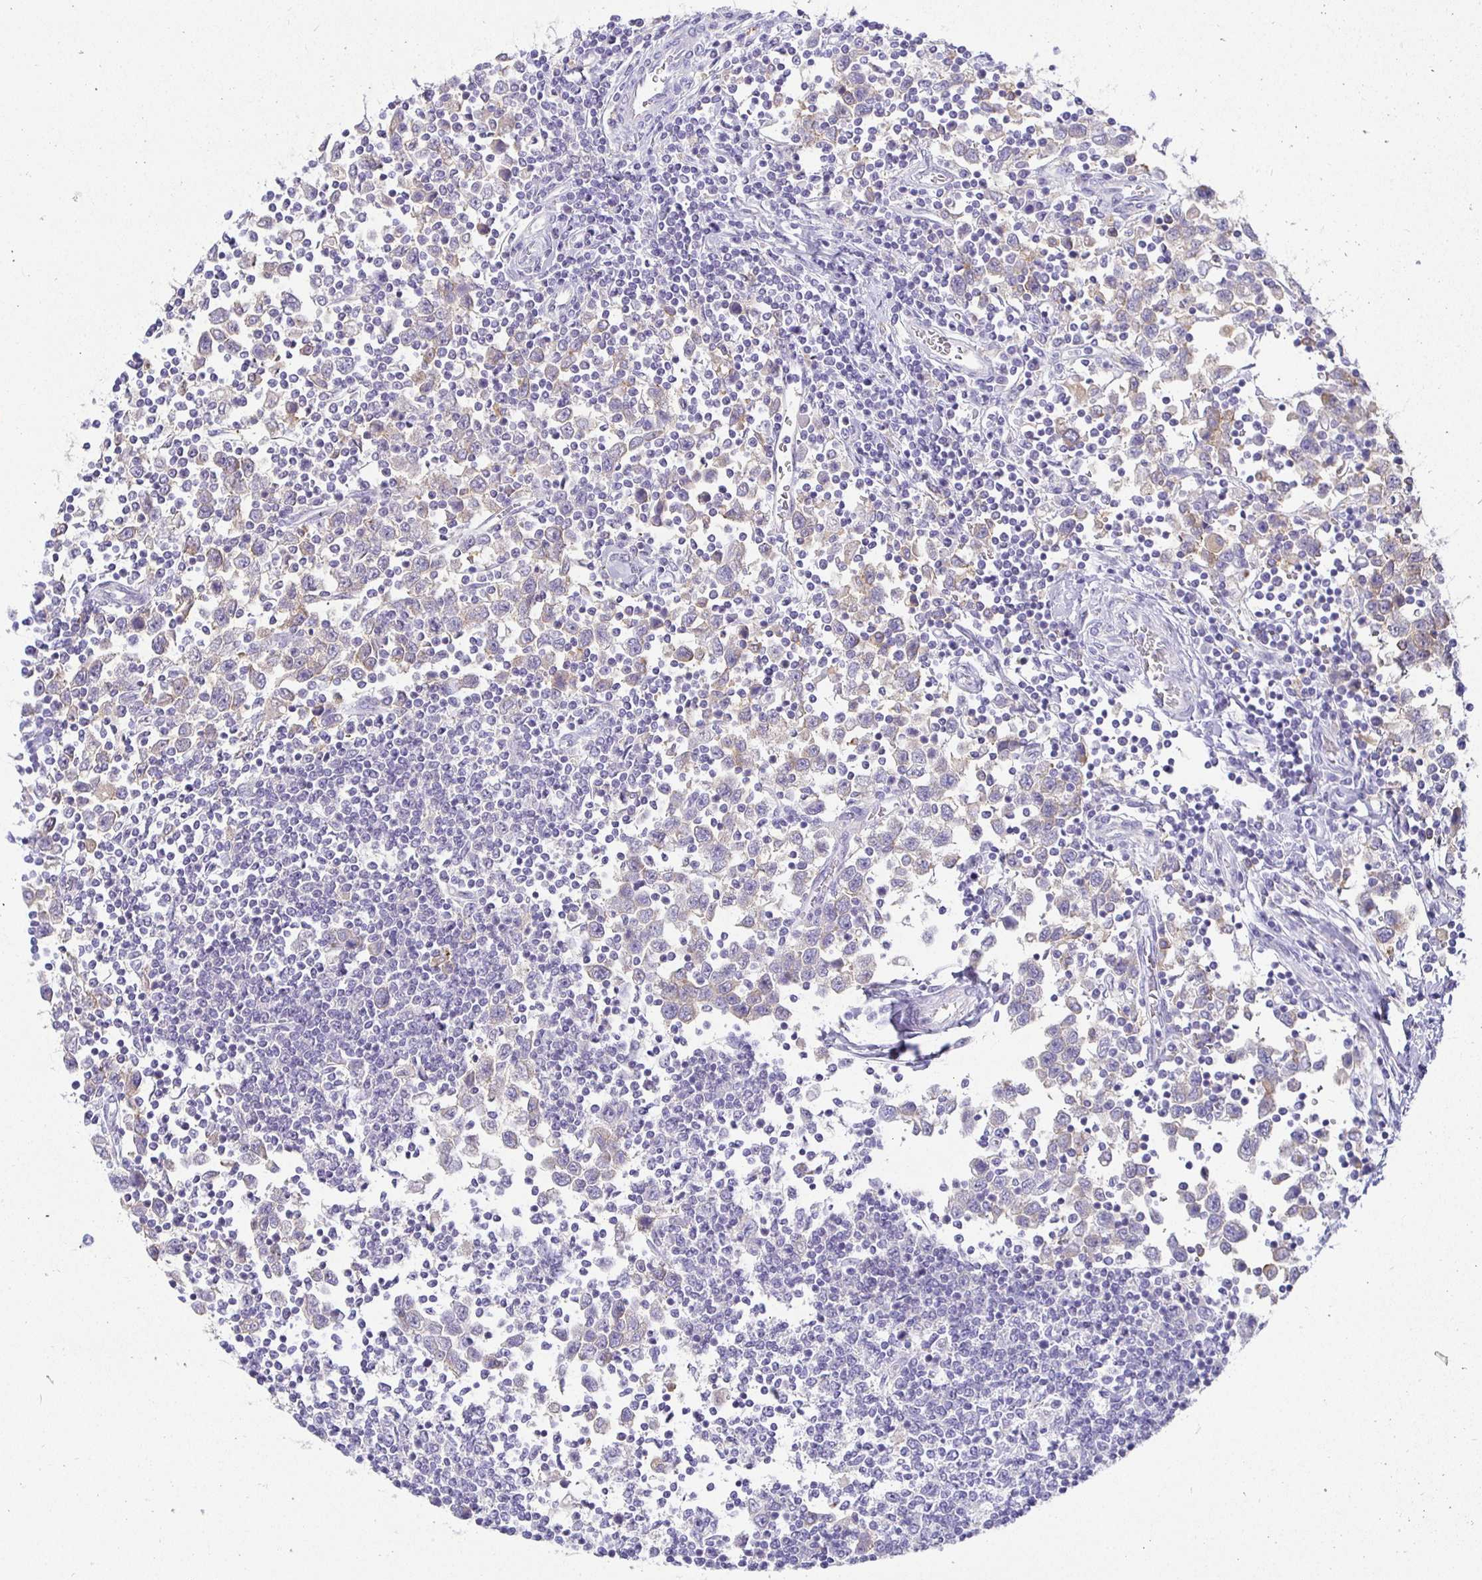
{"staining": {"intensity": "negative", "quantity": "none", "location": "none"}, "tissue": "testis cancer", "cell_type": "Tumor cells", "image_type": "cancer", "snomed": [{"axis": "morphology", "description": "Seminoma, NOS"}, {"axis": "topography", "description": "Testis"}], "caption": "This is an immunohistochemistry (IHC) histopathology image of human seminoma (testis). There is no positivity in tumor cells.", "gene": "SIRPA", "patient": {"sex": "male", "age": 34}}